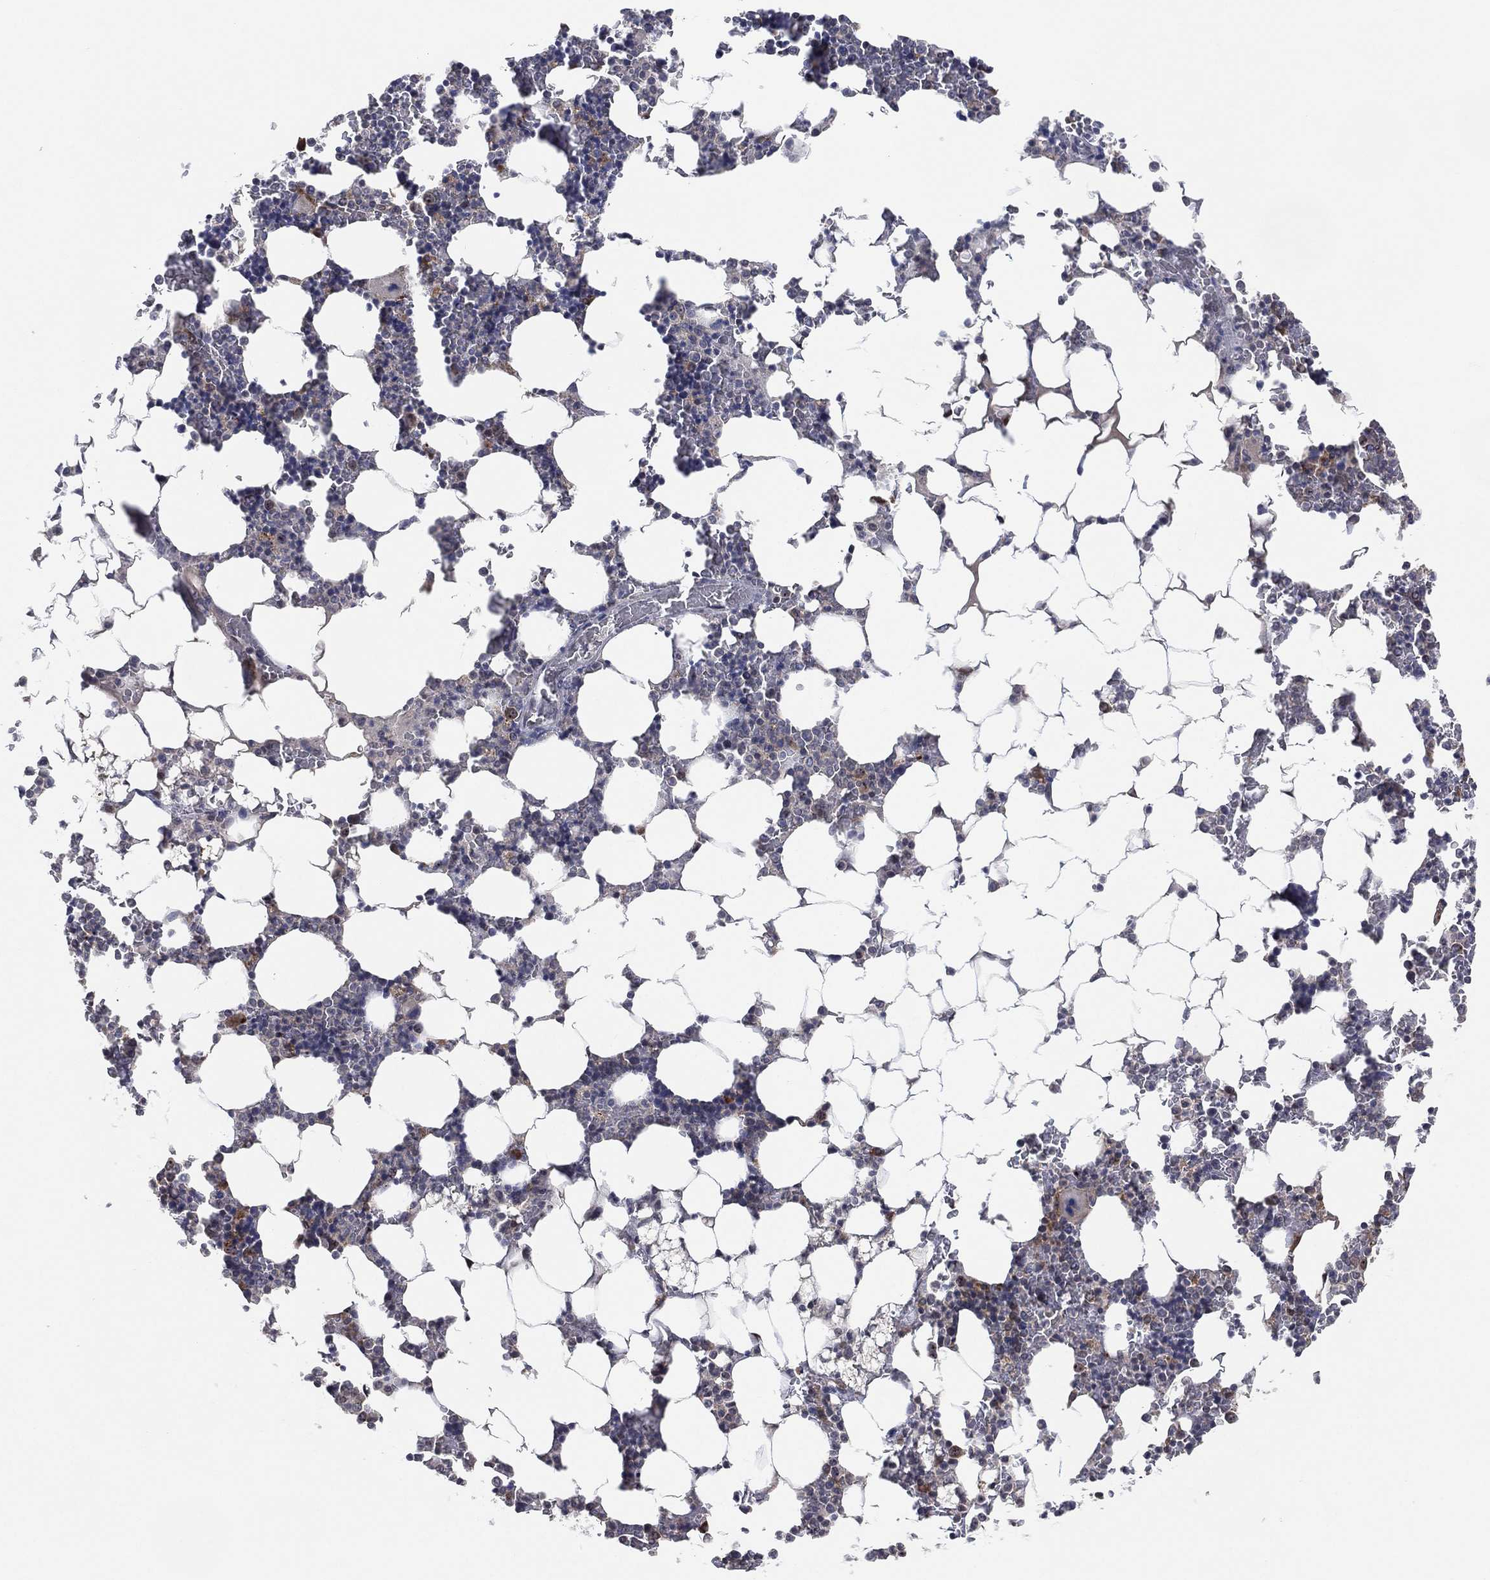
{"staining": {"intensity": "weak", "quantity": "<25%", "location": "cytoplasmic/membranous"}, "tissue": "bone marrow", "cell_type": "Hematopoietic cells", "image_type": "normal", "snomed": [{"axis": "morphology", "description": "Normal tissue, NOS"}, {"axis": "topography", "description": "Bone marrow"}], "caption": "Human bone marrow stained for a protein using IHC exhibits no positivity in hematopoietic cells.", "gene": "FAM104A", "patient": {"sex": "male", "age": 51}}